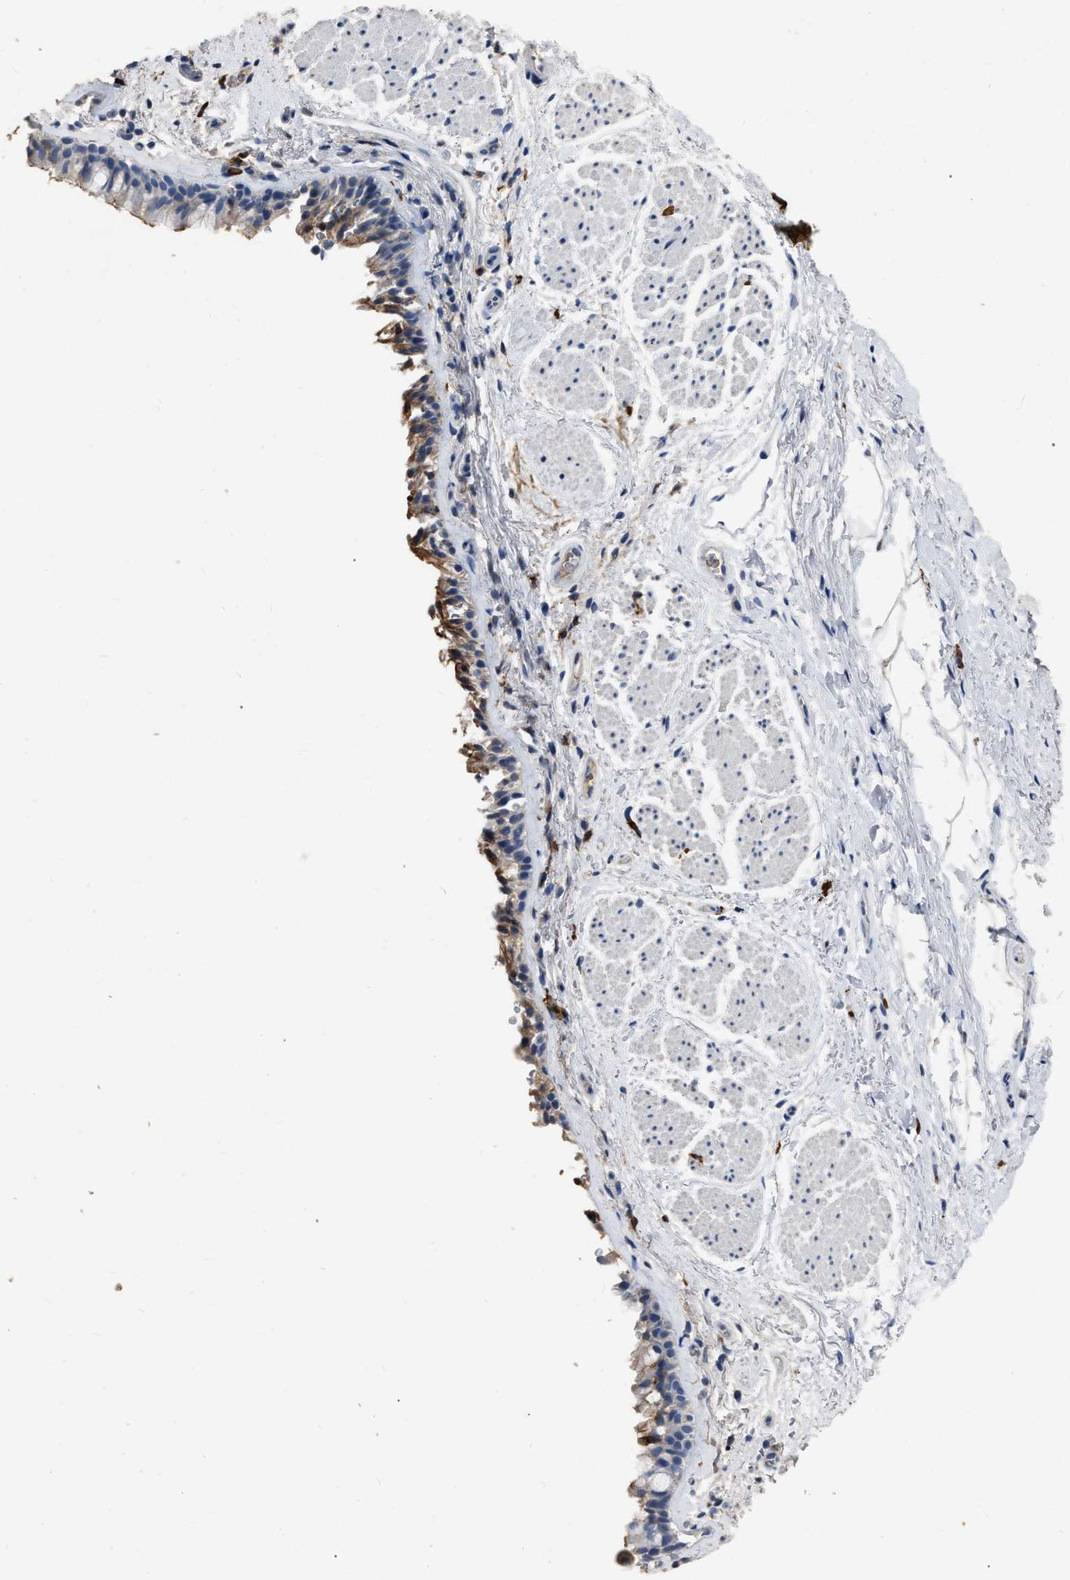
{"staining": {"intensity": "moderate", "quantity": "<25%", "location": "cytoplasmic/membranous"}, "tissue": "bronchus", "cell_type": "Respiratory epithelial cells", "image_type": "normal", "snomed": [{"axis": "morphology", "description": "Normal tissue, NOS"}, {"axis": "topography", "description": "Cartilage tissue"}, {"axis": "topography", "description": "Bronchus"}], "caption": "Immunohistochemistry of unremarkable human bronchus exhibits low levels of moderate cytoplasmic/membranous positivity in approximately <25% of respiratory epithelial cells. (DAB (3,3'-diaminobenzidine) = brown stain, brightfield microscopy at high magnification).", "gene": "HABP2", "patient": {"sex": "female", "age": 53}}